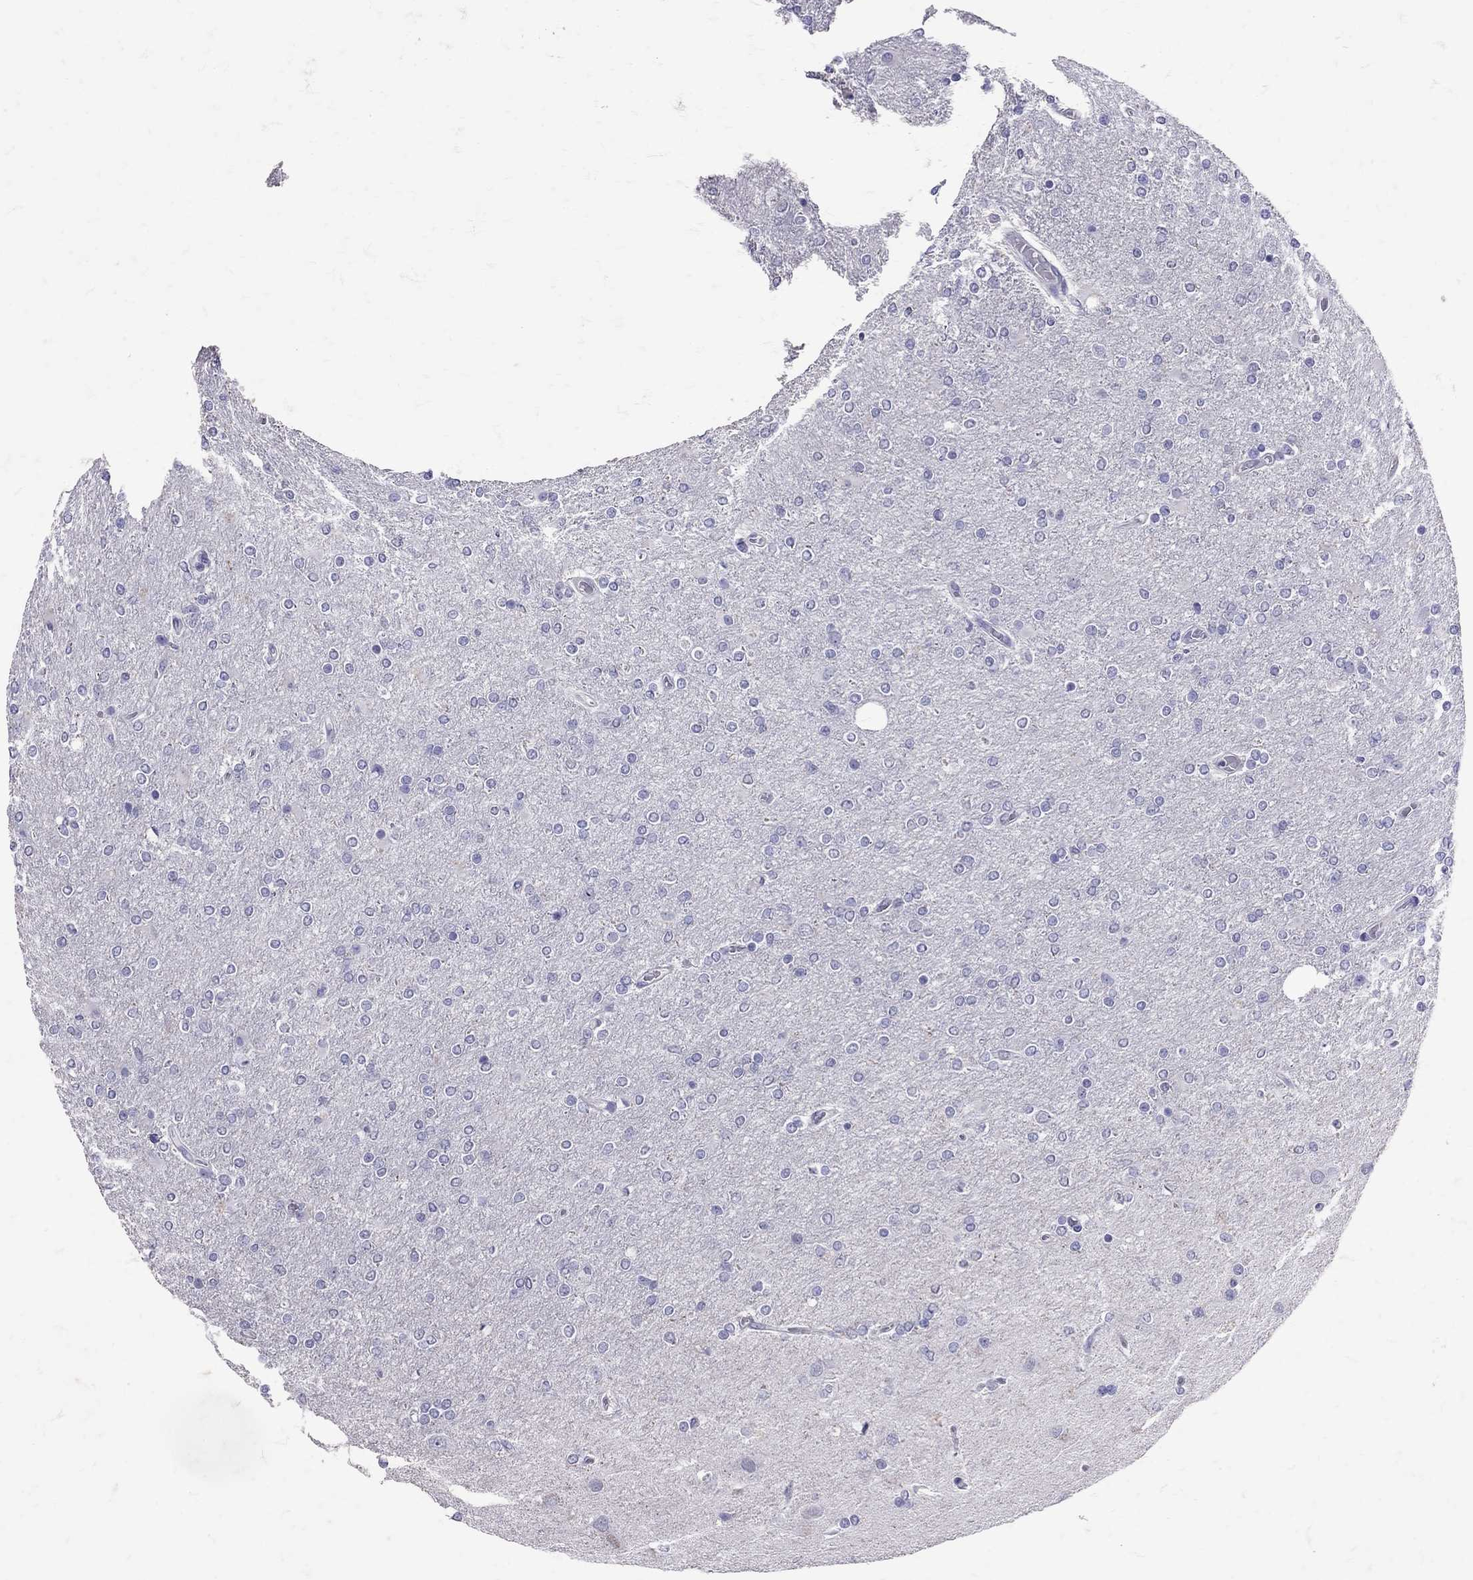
{"staining": {"intensity": "negative", "quantity": "none", "location": "none"}, "tissue": "glioma", "cell_type": "Tumor cells", "image_type": "cancer", "snomed": [{"axis": "morphology", "description": "Glioma, malignant, High grade"}, {"axis": "topography", "description": "Cerebral cortex"}], "caption": "IHC of high-grade glioma (malignant) shows no staining in tumor cells.", "gene": "SST", "patient": {"sex": "male", "age": 70}}